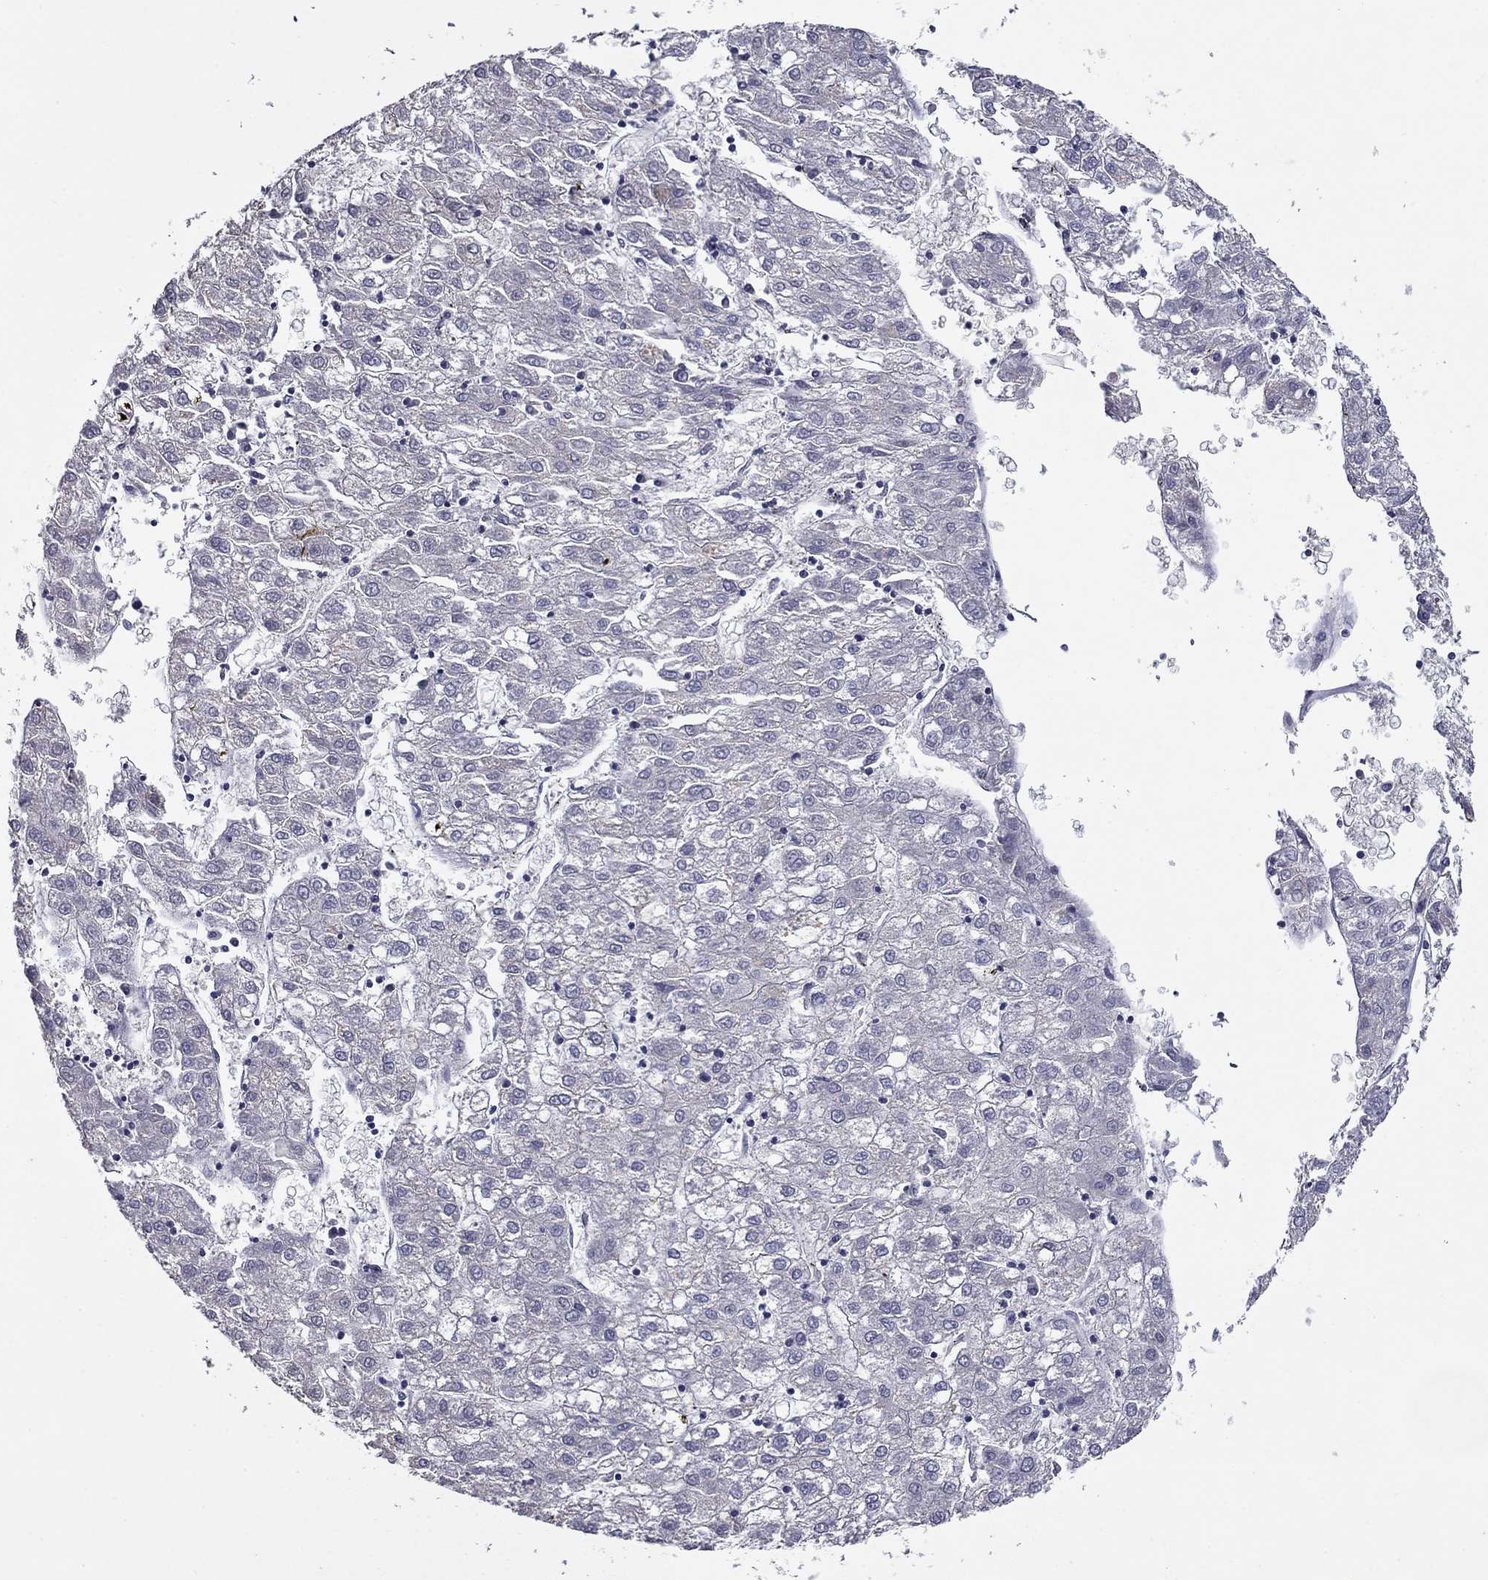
{"staining": {"intensity": "negative", "quantity": "none", "location": "none"}, "tissue": "liver cancer", "cell_type": "Tumor cells", "image_type": "cancer", "snomed": [{"axis": "morphology", "description": "Carcinoma, Hepatocellular, NOS"}, {"axis": "topography", "description": "Liver"}], "caption": "Micrograph shows no significant protein staining in tumor cells of liver cancer (hepatocellular carcinoma).", "gene": "CFAP119", "patient": {"sex": "male", "age": 72}}